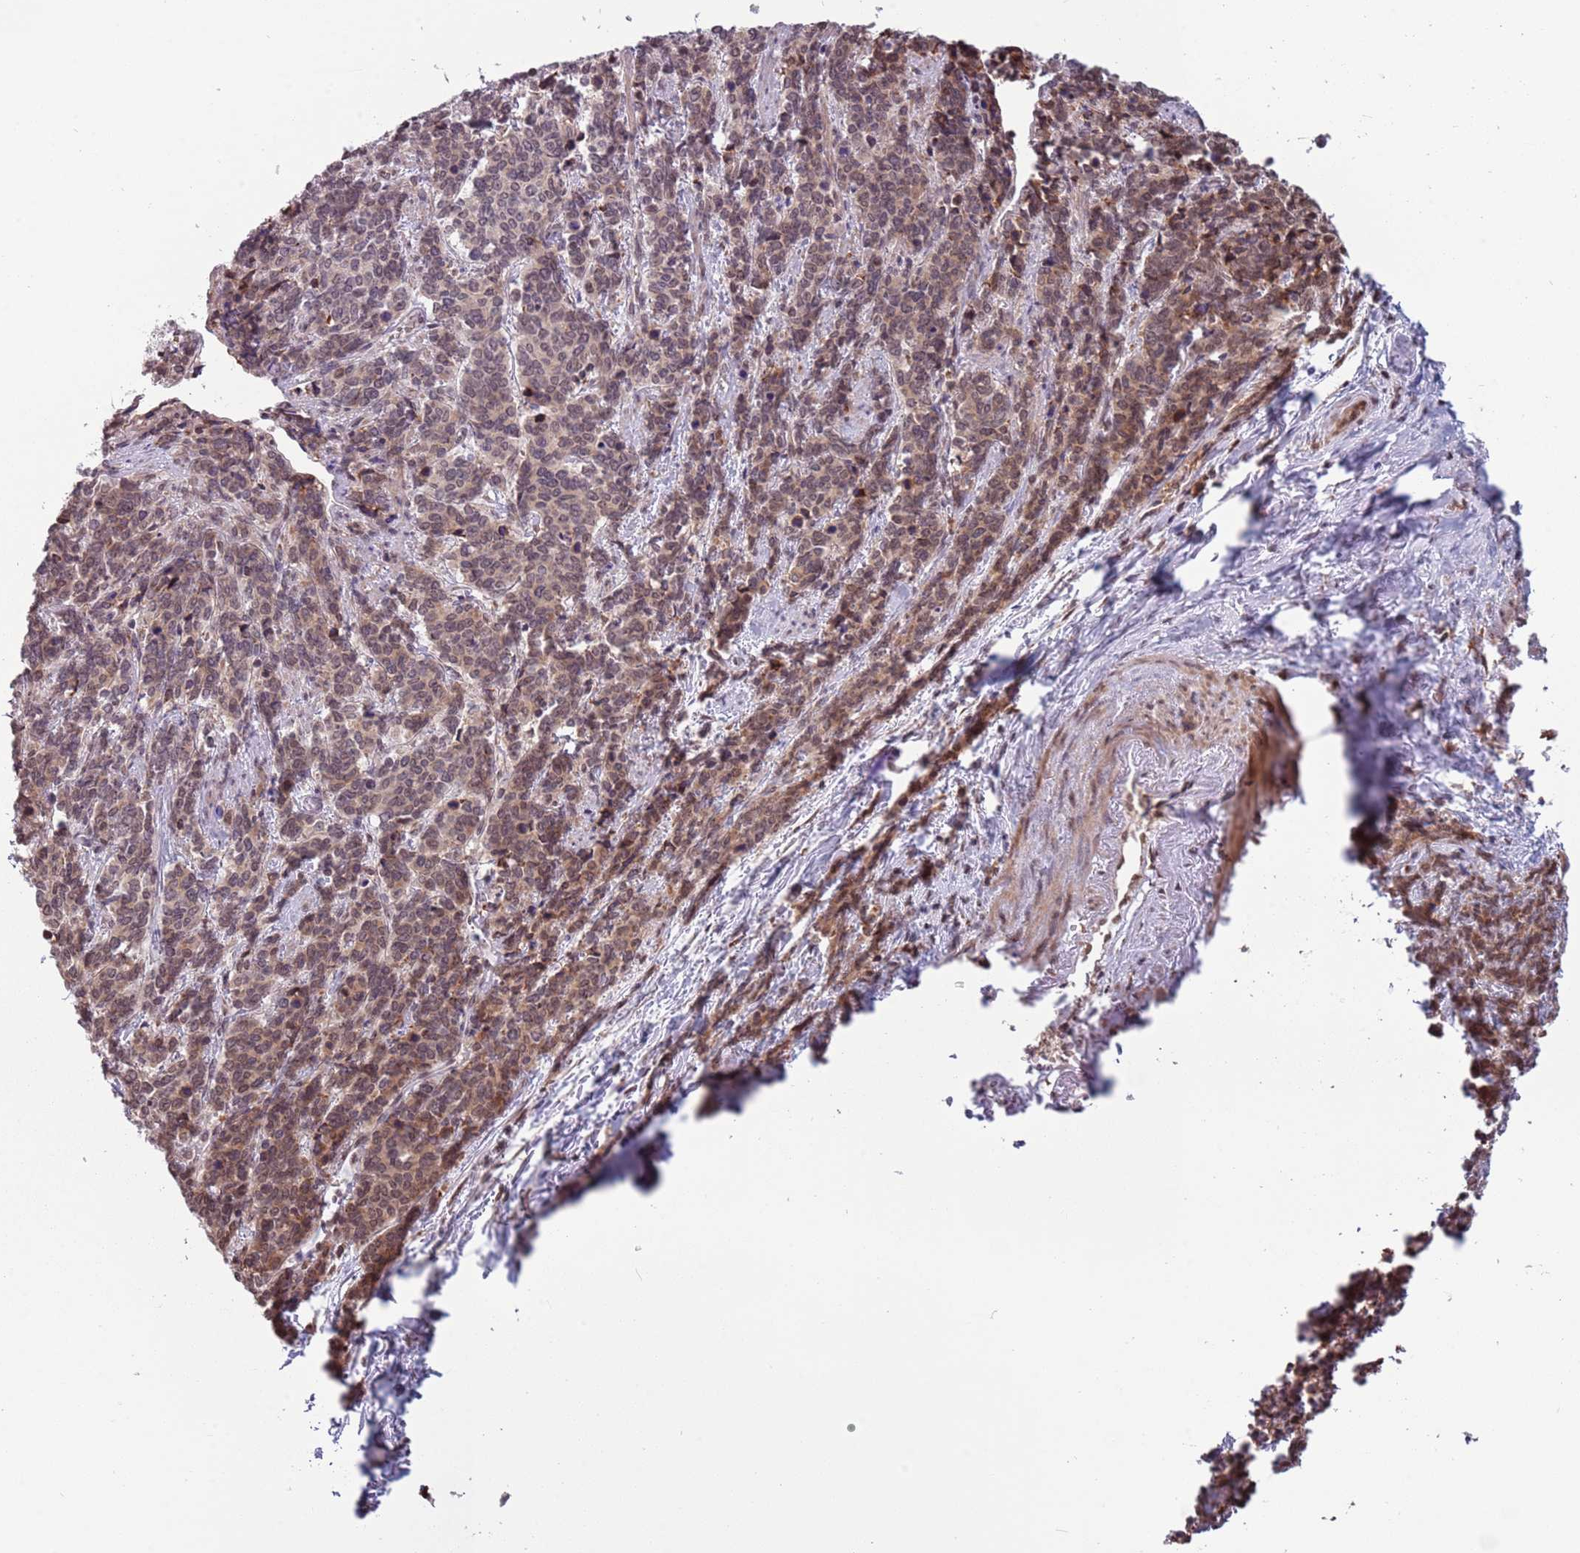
{"staining": {"intensity": "weak", "quantity": ">75%", "location": "cytoplasmic/membranous,nuclear"}, "tissue": "cervical cancer", "cell_type": "Tumor cells", "image_type": "cancer", "snomed": [{"axis": "morphology", "description": "Squamous cell carcinoma, NOS"}, {"axis": "topography", "description": "Cervix"}], "caption": "Human cervical squamous cell carcinoma stained with a protein marker exhibits weak staining in tumor cells.", "gene": "BARD1", "patient": {"sex": "female", "age": 60}}